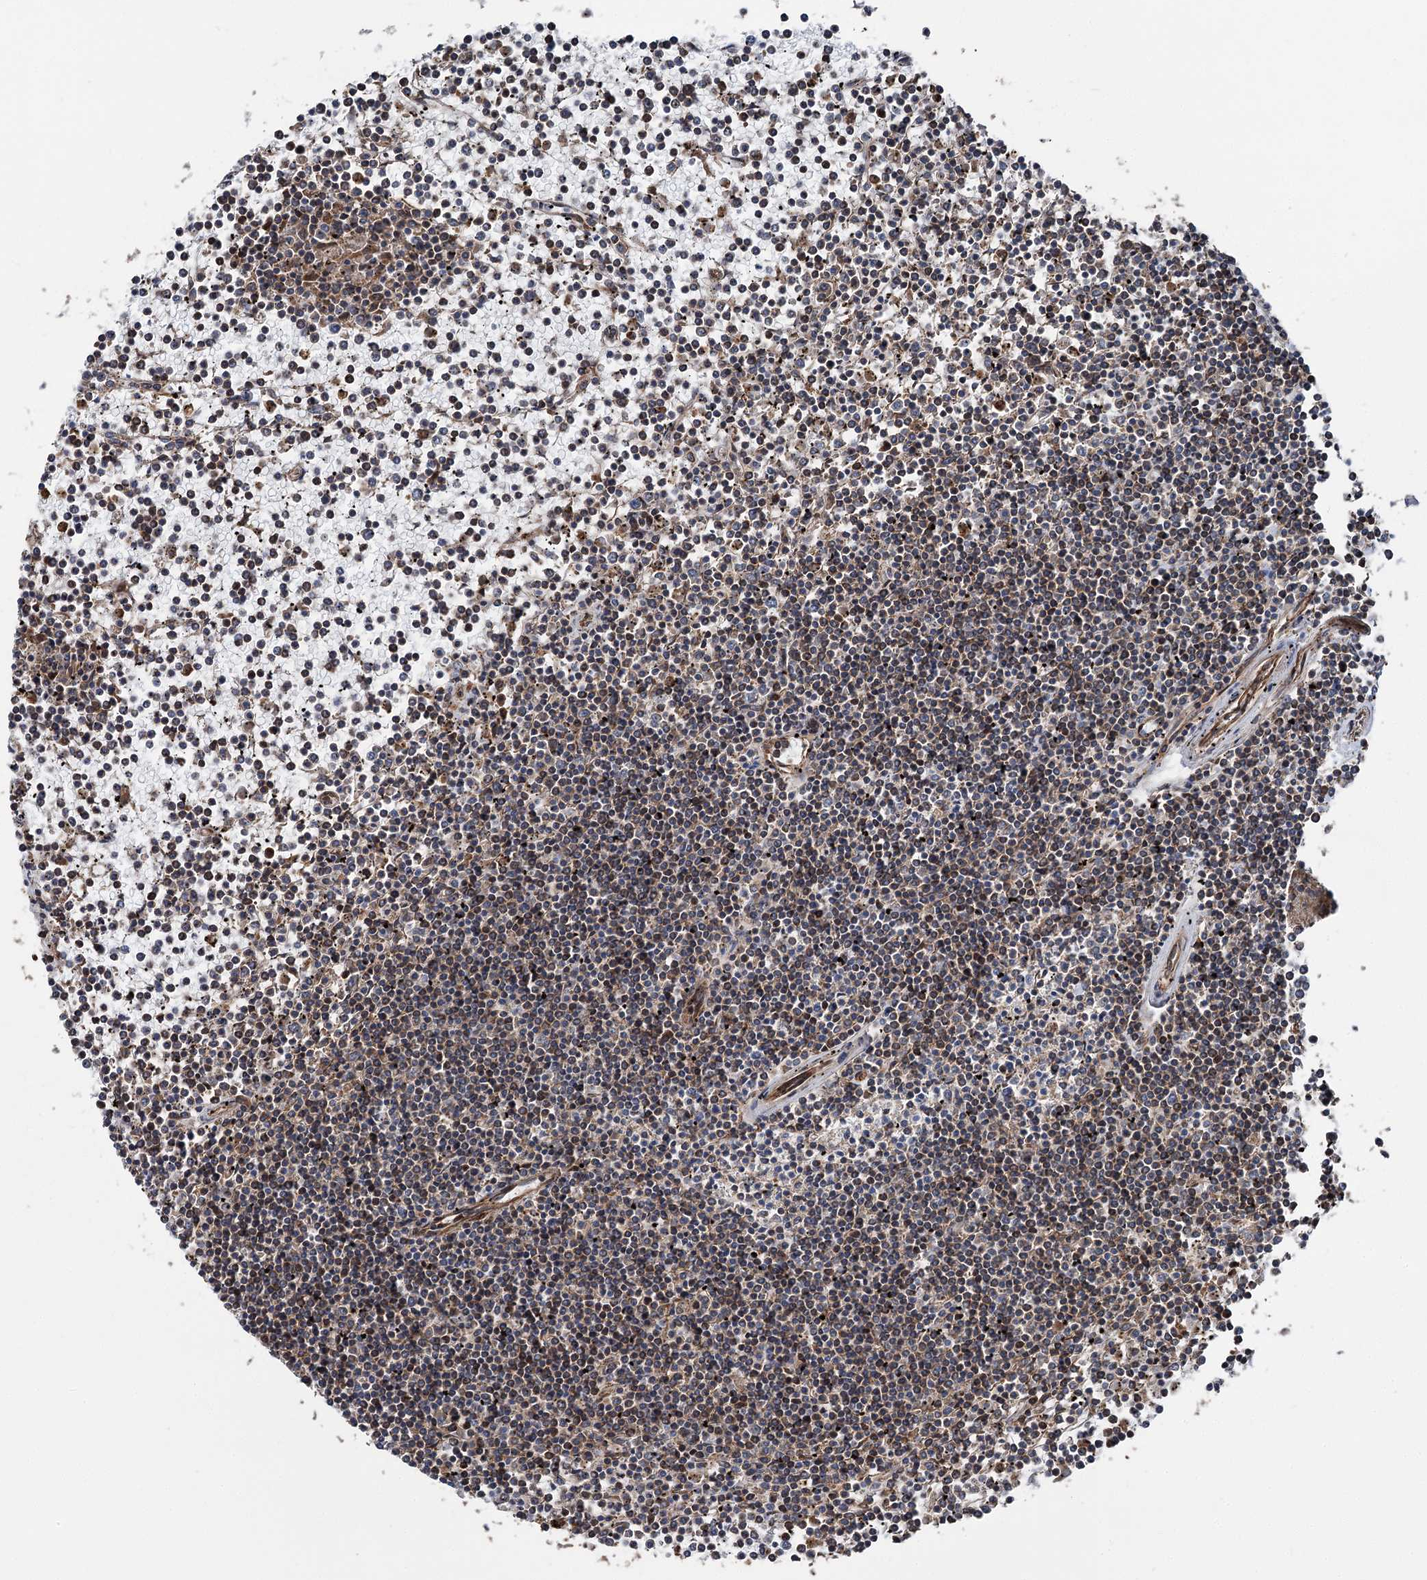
{"staining": {"intensity": "negative", "quantity": "none", "location": "none"}, "tissue": "lymphoma", "cell_type": "Tumor cells", "image_type": "cancer", "snomed": [{"axis": "morphology", "description": "Malignant lymphoma, non-Hodgkin's type, Low grade"}, {"axis": "topography", "description": "Spleen"}], "caption": "This is an immunohistochemistry image of human malignant lymphoma, non-Hodgkin's type (low-grade). There is no expression in tumor cells.", "gene": "ITFG2", "patient": {"sex": "female", "age": 19}}